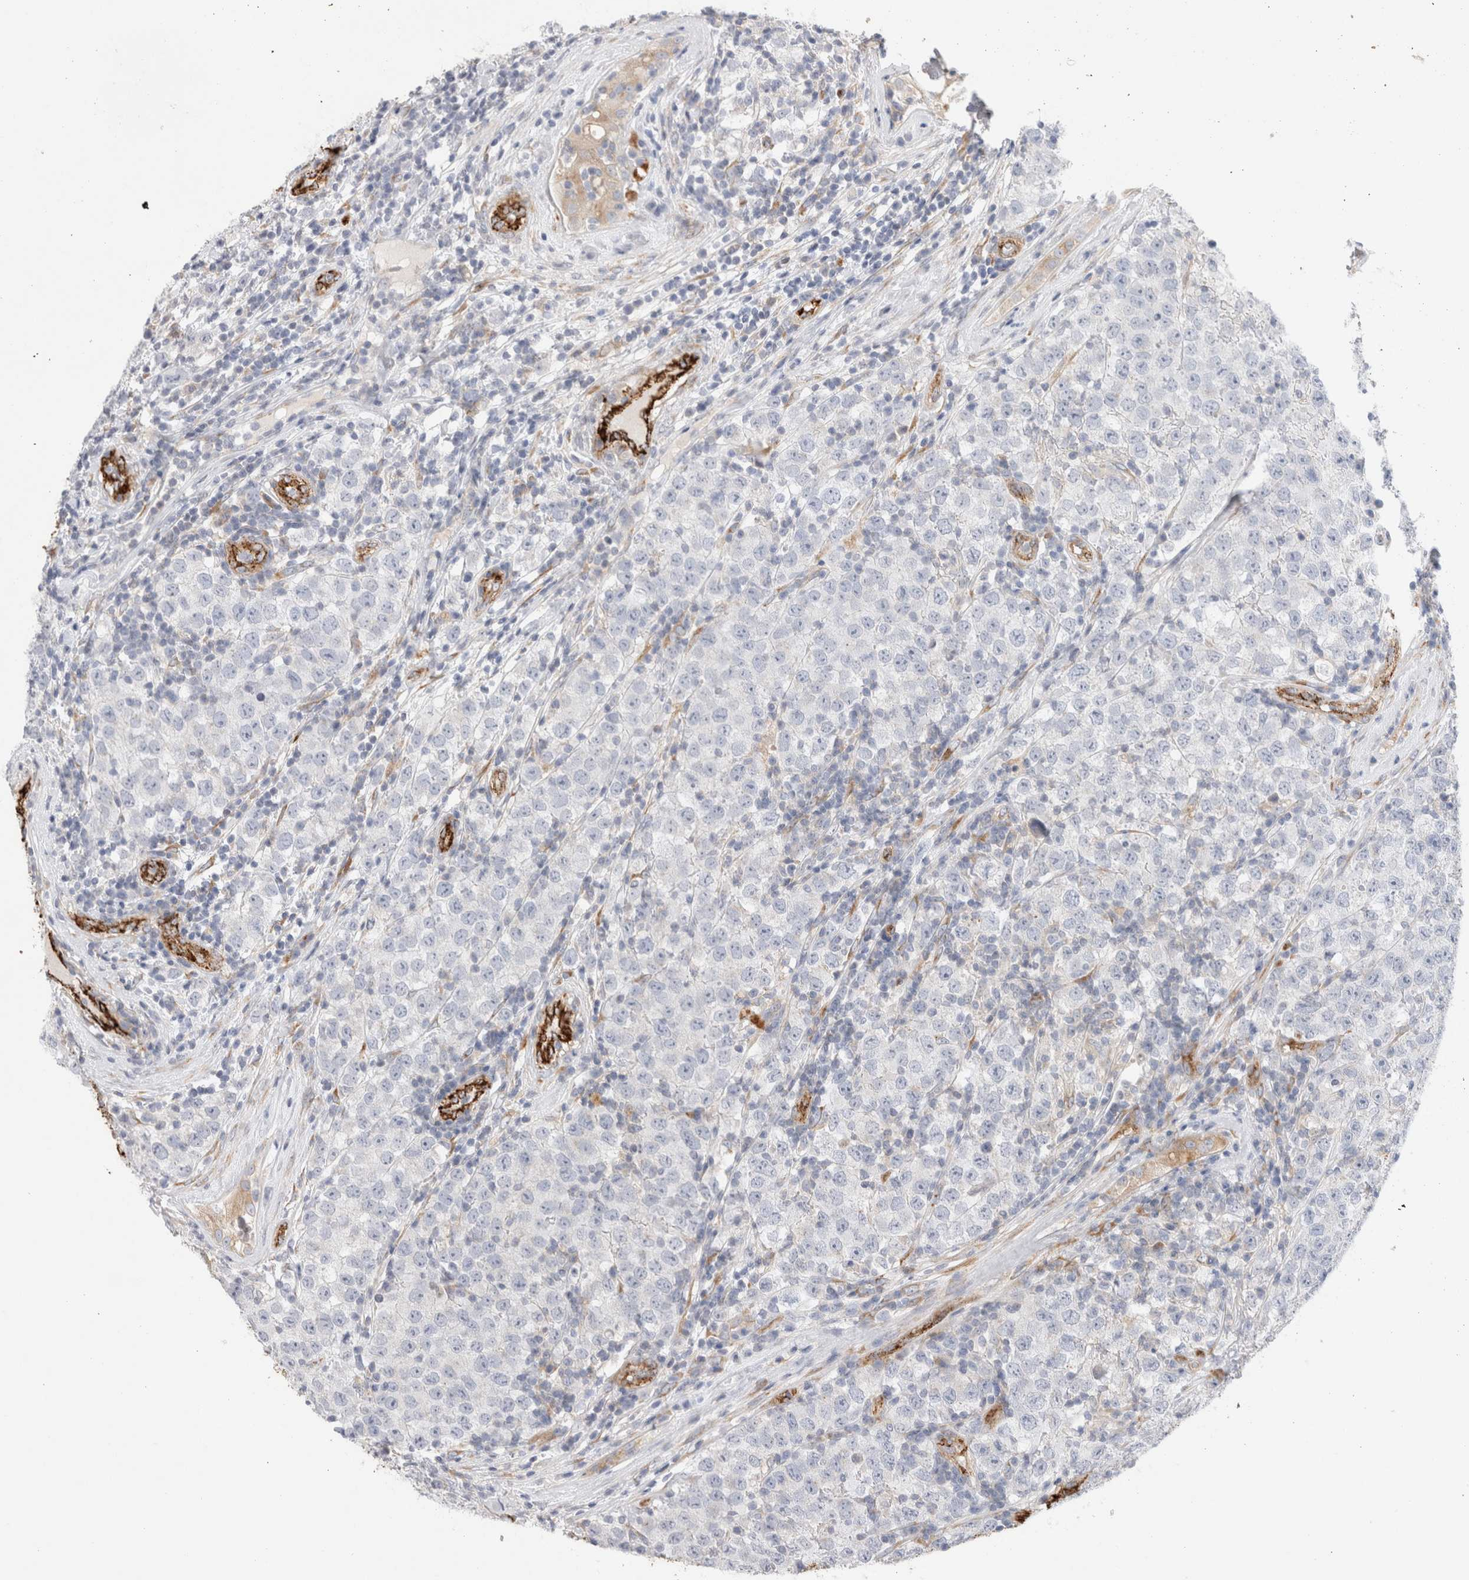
{"staining": {"intensity": "negative", "quantity": "none", "location": "none"}, "tissue": "testis cancer", "cell_type": "Tumor cells", "image_type": "cancer", "snomed": [{"axis": "morphology", "description": "Seminoma, NOS"}, {"axis": "morphology", "description": "Carcinoma, Embryonal, NOS"}, {"axis": "topography", "description": "Testis"}], "caption": "This is an immunohistochemistry (IHC) micrograph of testis cancer (seminoma). There is no expression in tumor cells.", "gene": "CNPY4", "patient": {"sex": "male", "age": 28}}